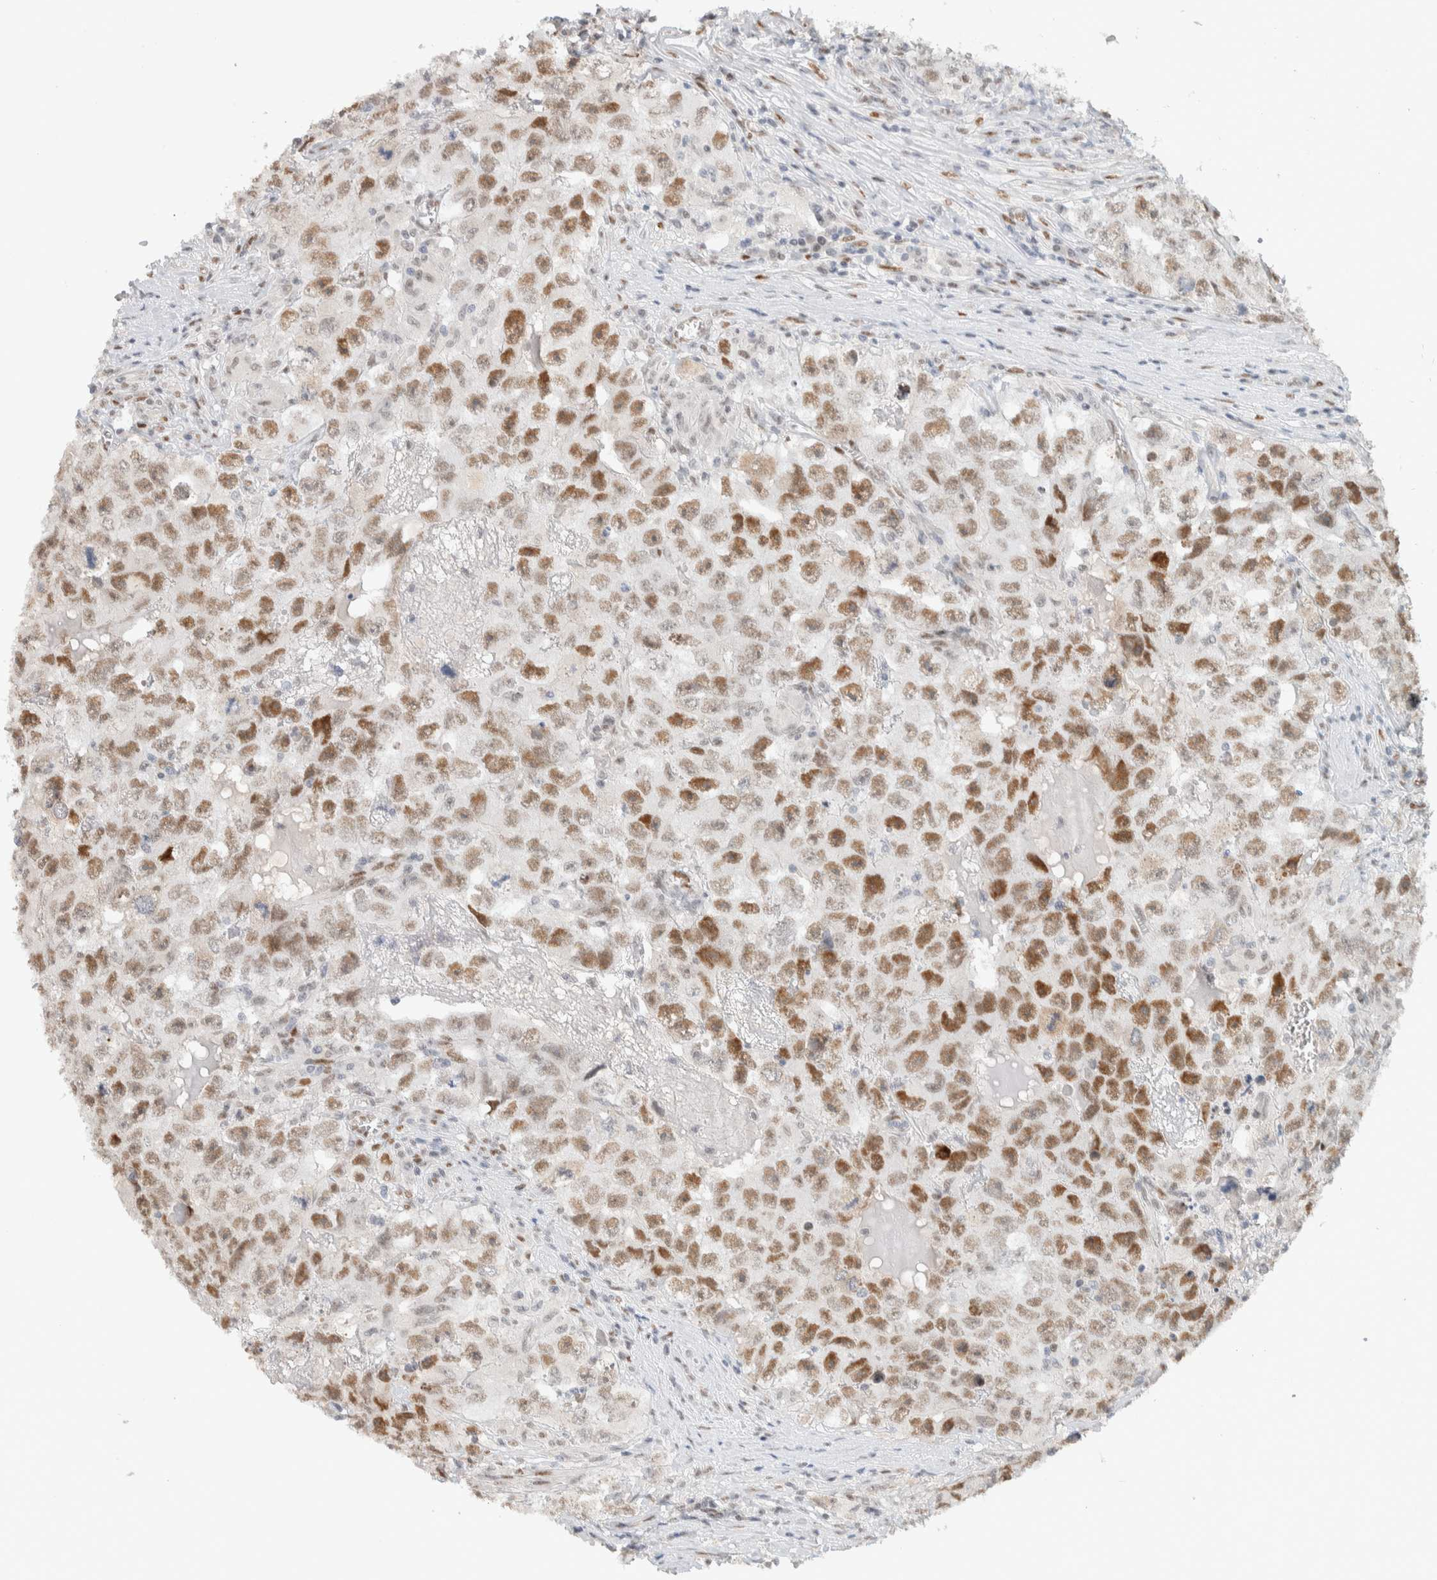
{"staining": {"intensity": "moderate", "quantity": ">75%", "location": "nuclear"}, "tissue": "testis cancer", "cell_type": "Tumor cells", "image_type": "cancer", "snomed": [{"axis": "morphology", "description": "Seminoma, NOS"}, {"axis": "morphology", "description": "Carcinoma, Embryonal, NOS"}, {"axis": "topography", "description": "Testis"}], "caption": "Immunohistochemistry (IHC) of testis cancer (seminoma) displays medium levels of moderate nuclear expression in approximately >75% of tumor cells.", "gene": "PUS7", "patient": {"sex": "male", "age": 43}}